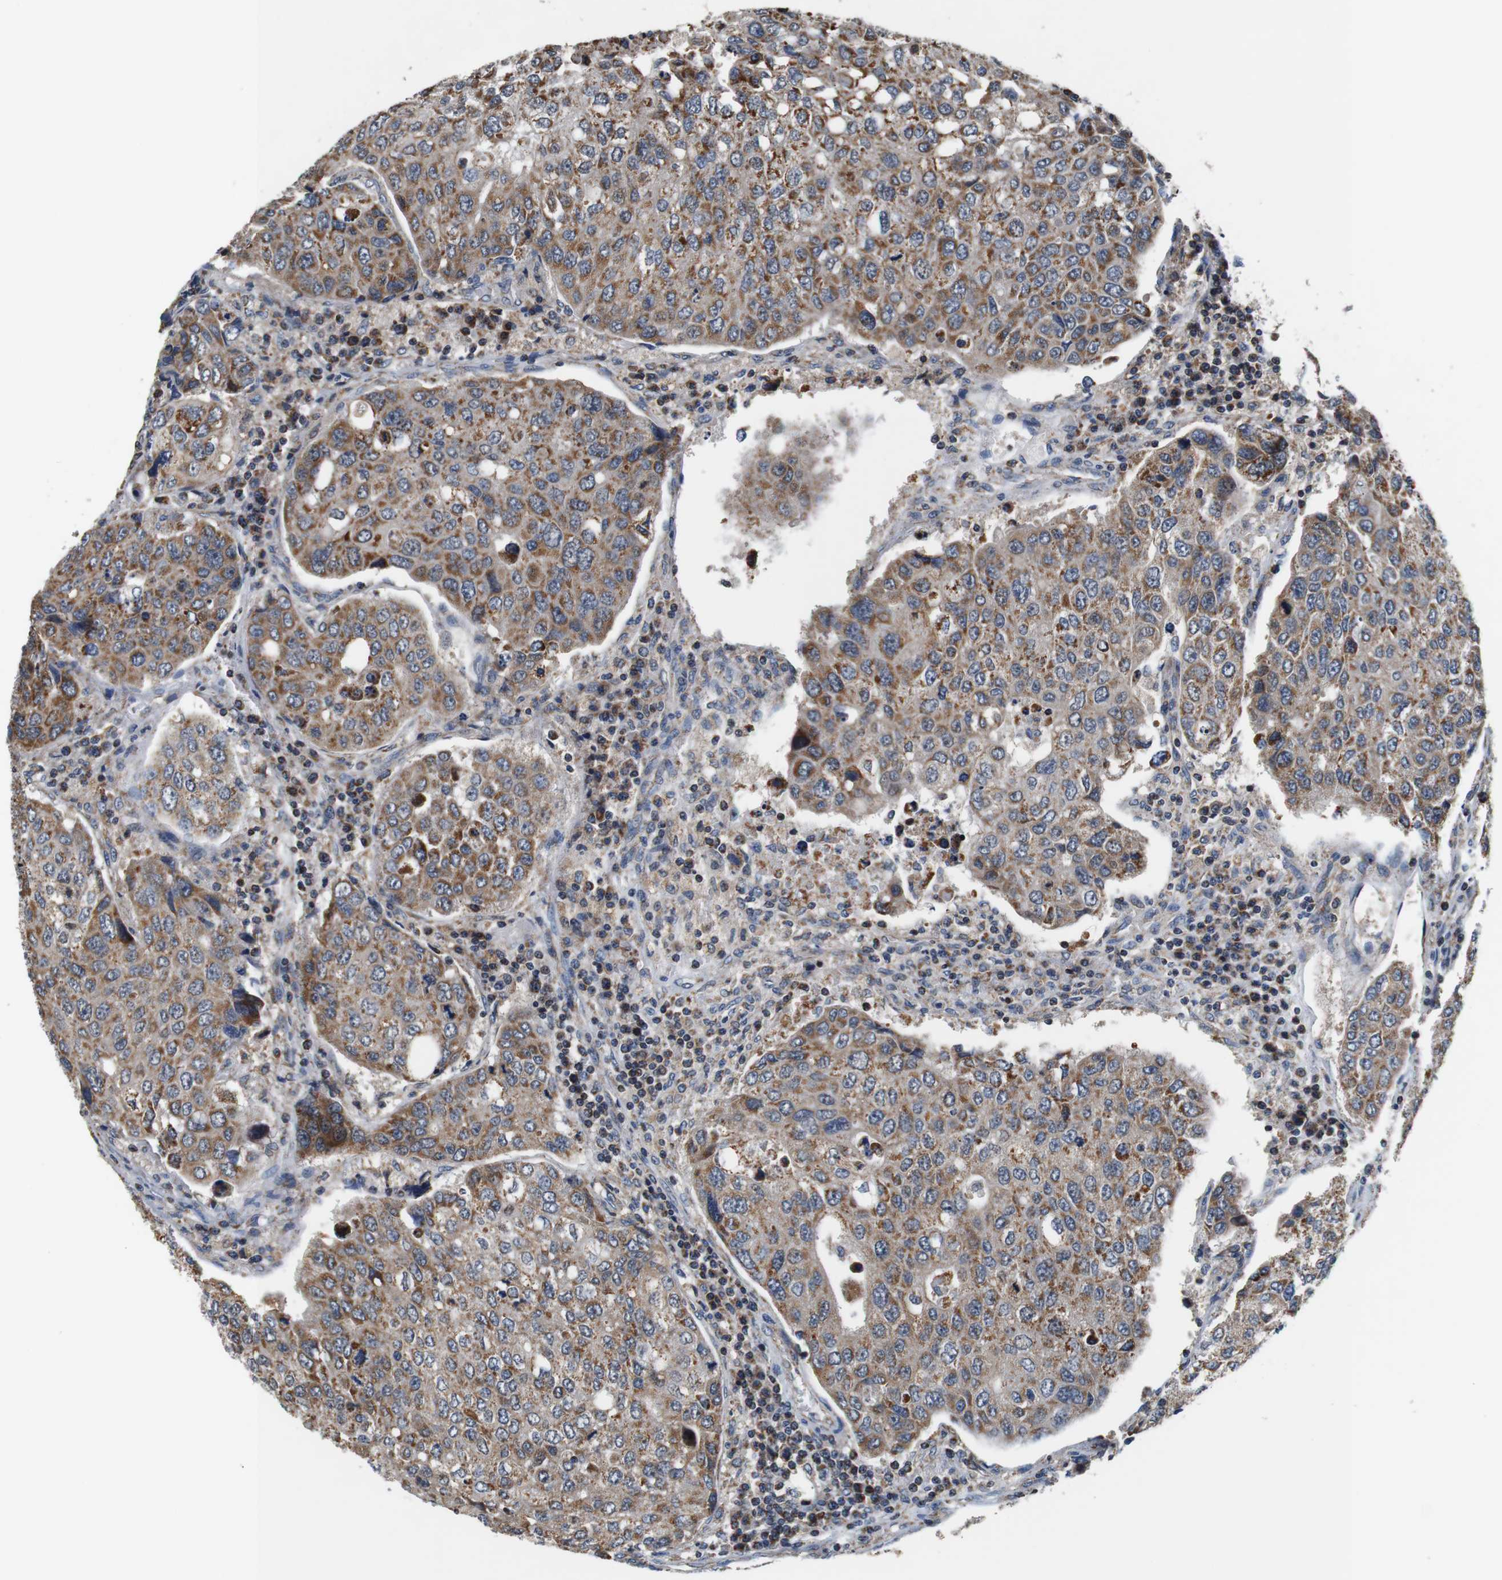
{"staining": {"intensity": "moderate", "quantity": ">75%", "location": "cytoplasmic/membranous"}, "tissue": "urothelial cancer", "cell_type": "Tumor cells", "image_type": "cancer", "snomed": [{"axis": "morphology", "description": "Urothelial carcinoma, High grade"}, {"axis": "topography", "description": "Lymph node"}, {"axis": "topography", "description": "Urinary bladder"}], "caption": "A brown stain shows moderate cytoplasmic/membranous staining of a protein in urothelial cancer tumor cells.", "gene": "LRP4", "patient": {"sex": "male", "age": 51}}